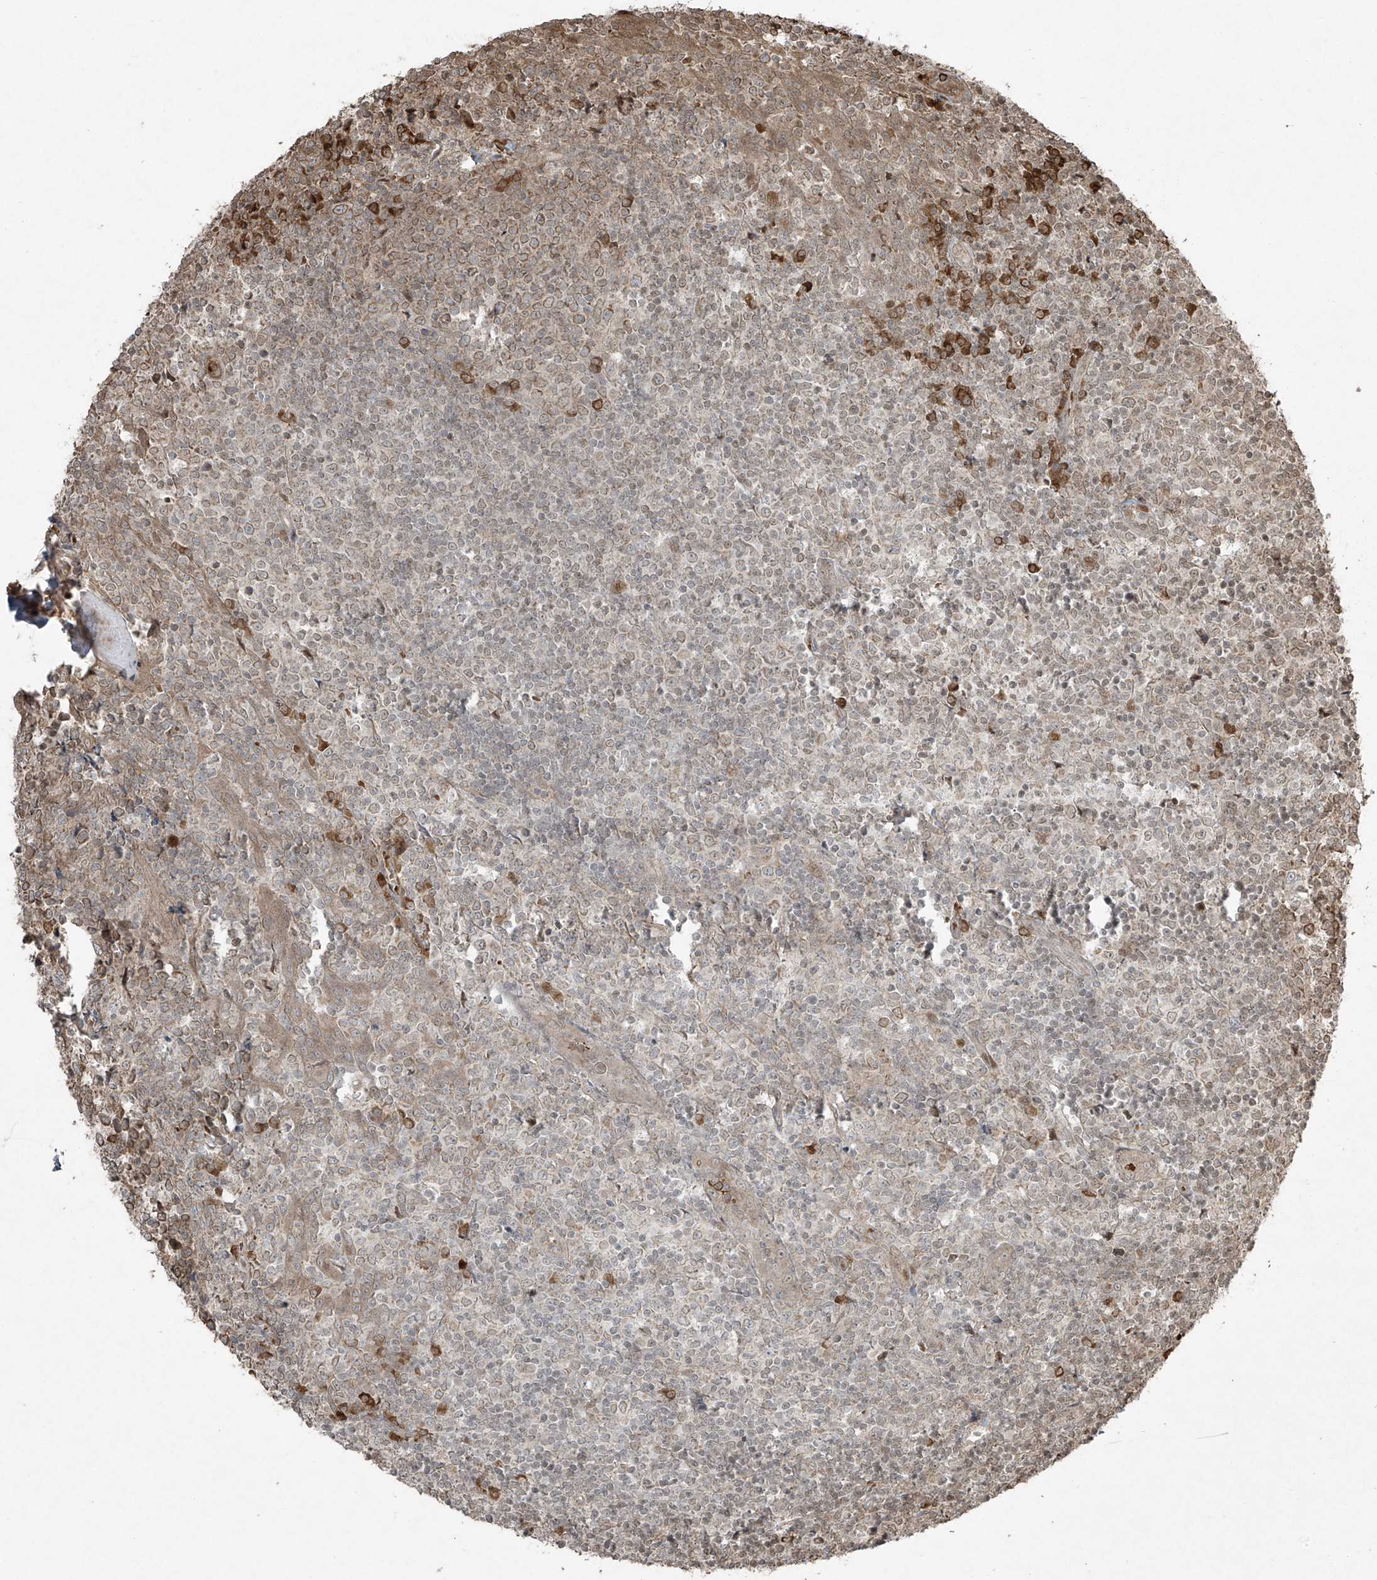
{"staining": {"intensity": "weak", "quantity": "<25%", "location": "cytoplasmic/membranous,nuclear"}, "tissue": "tonsil", "cell_type": "Germinal center cells", "image_type": "normal", "snomed": [{"axis": "morphology", "description": "Normal tissue, NOS"}, {"axis": "topography", "description": "Tonsil"}], "caption": "Immunohistochemistry micrograph of benign human tonsil stained for a protein (brown), which reveals no expression in germinal center cells.", "gene": "TTC22", "patient": {"sex": "female", "age": 19}}